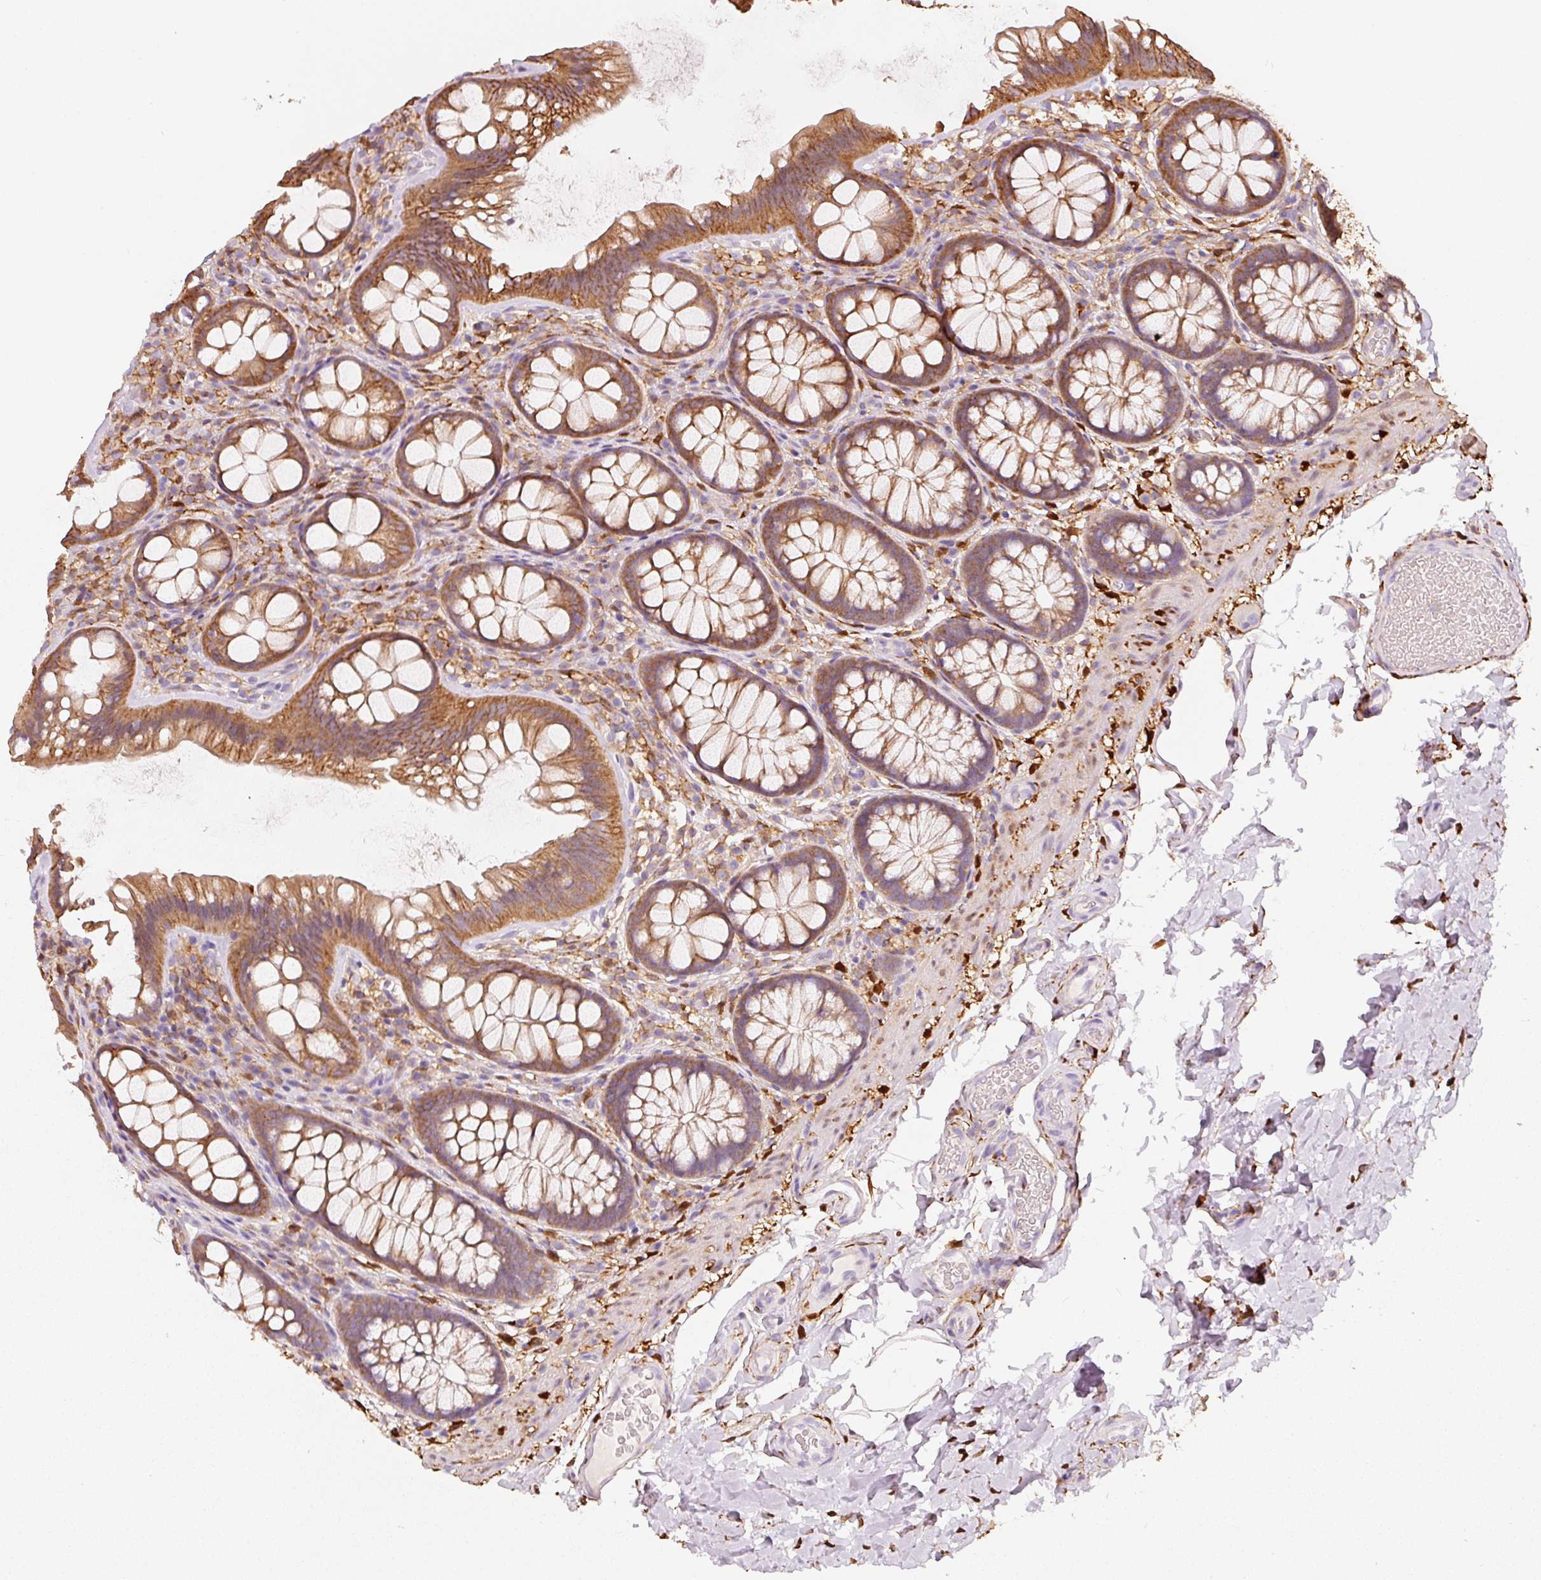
{"staining": {"intensity": "negative", "quantity": "none", "location": "none"}, "tissue": "colon", "cell_type": "Endothelial cells", "image_type": "normal", "snomed": [{"axis": "morphology", "description": "Normal tissue, NOS"}, {"axis": "topography", "description": "Colon"}], "caption": "Immunohistochemistry micrograph of benign human colon stained for a protein (brown), which reveals no positivity in endothelial cells. (Immunohistochemistry, brightfield microscopy, high magnification).", "gene": "IQGAP2", "patient": {"sex": "male", "age": 46}}